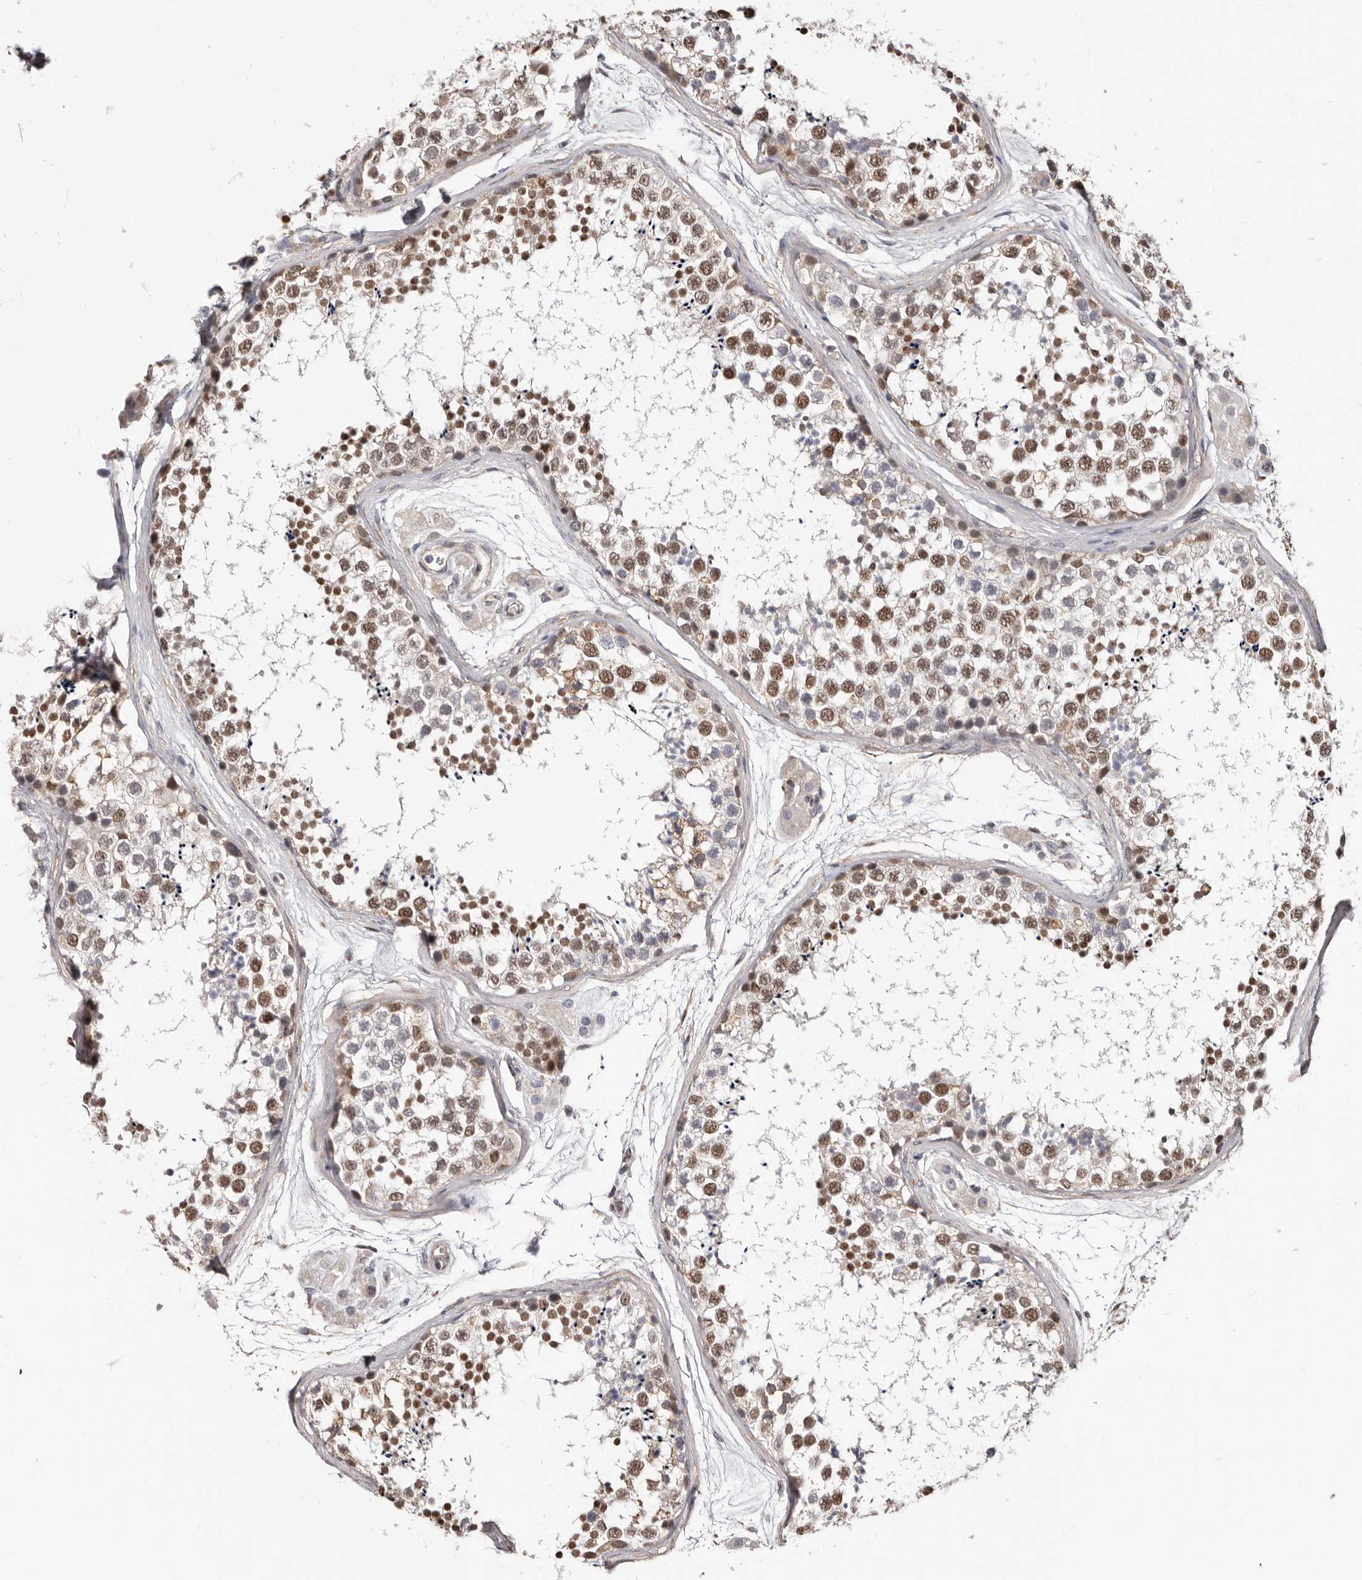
{"staining": {"intensity": "moderate", "quantity": ">75%", "location": "nuclear"}, "tissue": "testis", "cell_type": "Cells in seminiferous ducts", "image_type": "normal", "snomed": [{"axis": "morphology", "description": "Normal tissue, NOS"}, {"axis": "topography", "description": "Testis"}], "caption": "A brown stain shows moderate nuclear positivity of a protein in cells in seminiferous ducts of unremarkable testis. The protein is shown in brown color, while the nuclei are stained blue.", "gene": "KHDRBS2", "patient": {"sex": "male", "age": 56}}